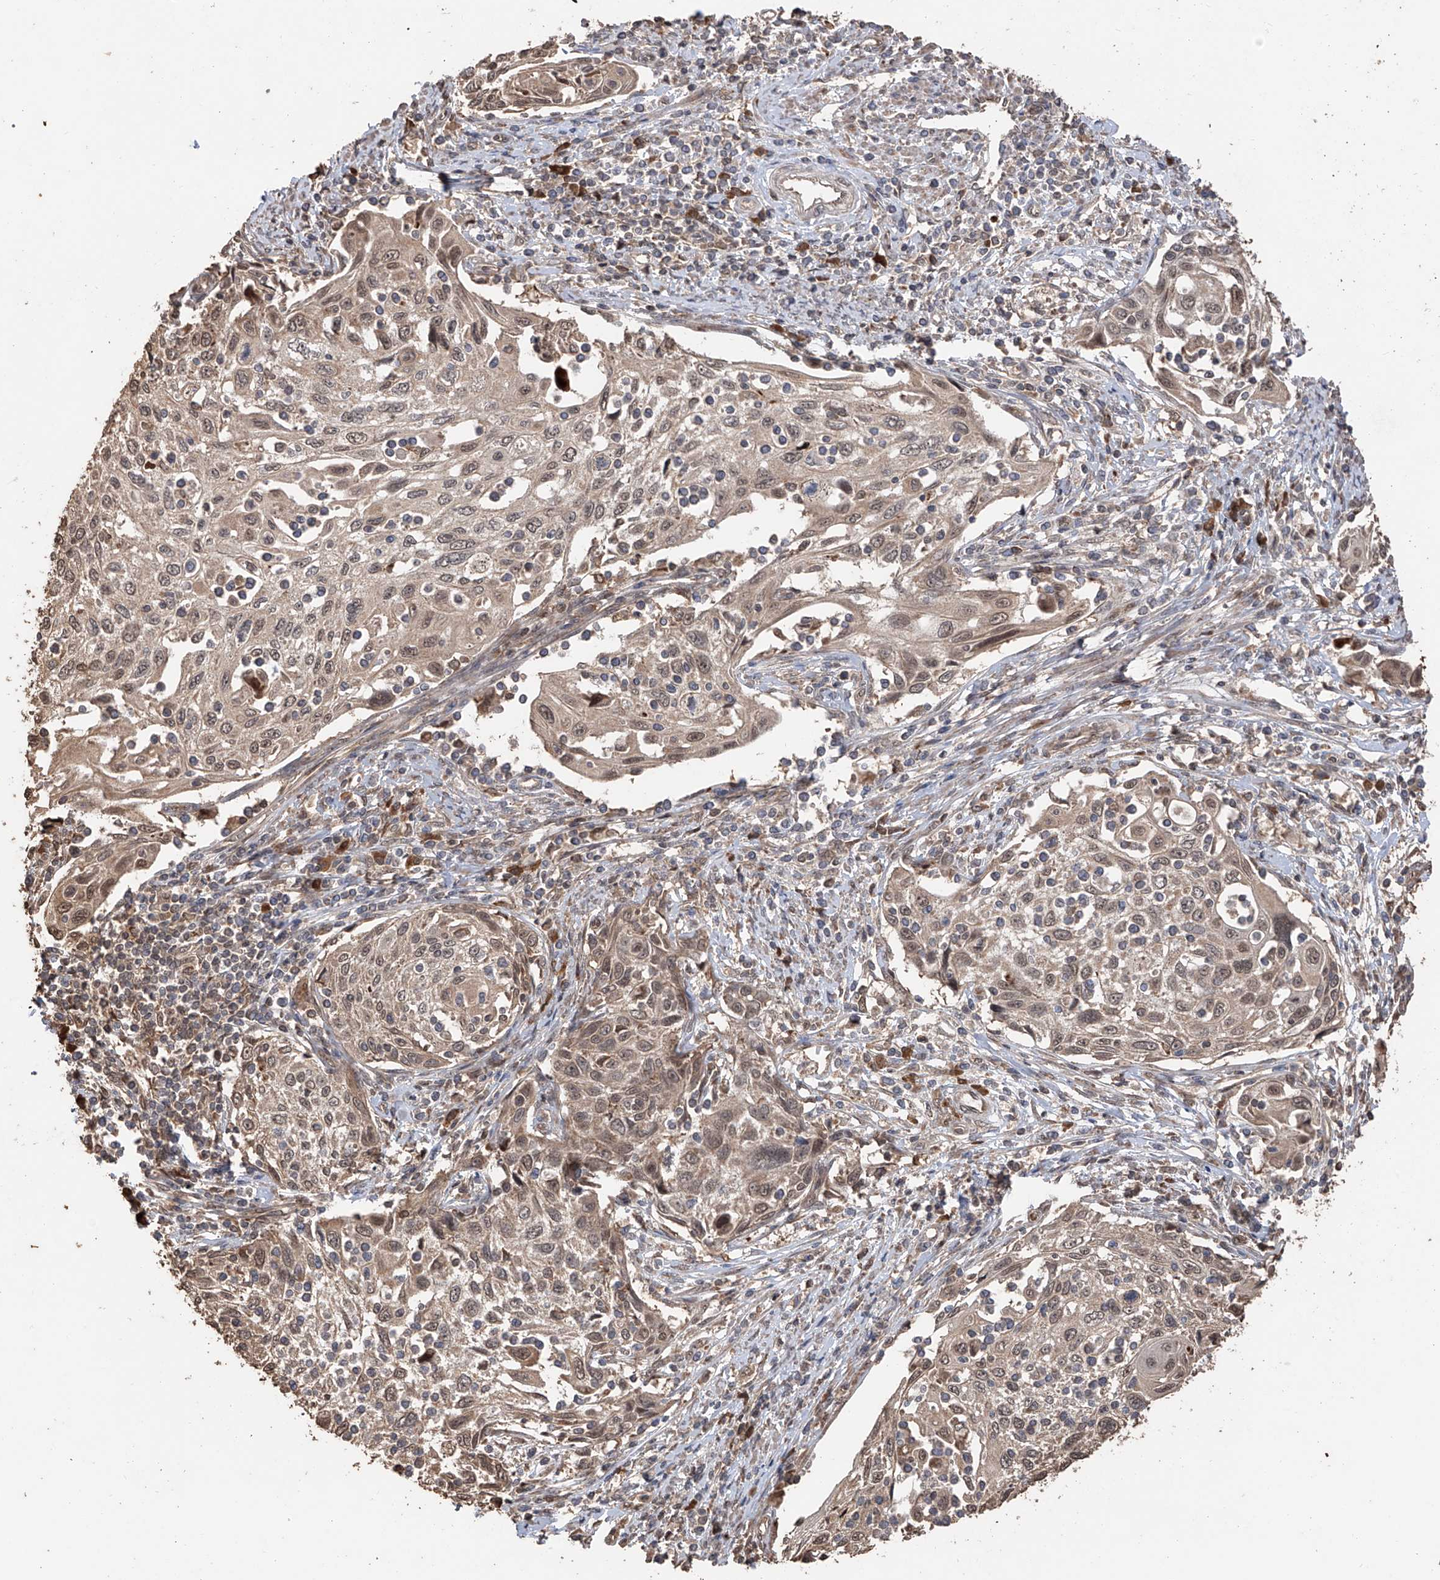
{"staining": {"intensity": "moderate", "quantity": ">75%", "location": "cytoplasmic/membranous,nuclear"}, "tissue": "cervical cancer", "cell_type": "Tumor cells", "image_type": "cancer", "snomed": [{"axis": "morphology", "description": "Squamous cell carcinoma, NOS"}, {"axis": "topography", "description": "Cervix"}], "caption": "This histopathology image reveals immunohistochemistry (IHC) staining of human cervical squamous cell carcinoma, with medium moderate cytoplasmic/membranous and nuclear expression in approximately >75% of tumor cells.", "gene": "FAM135A", "patient": {"sex": "female", "age": 70}}